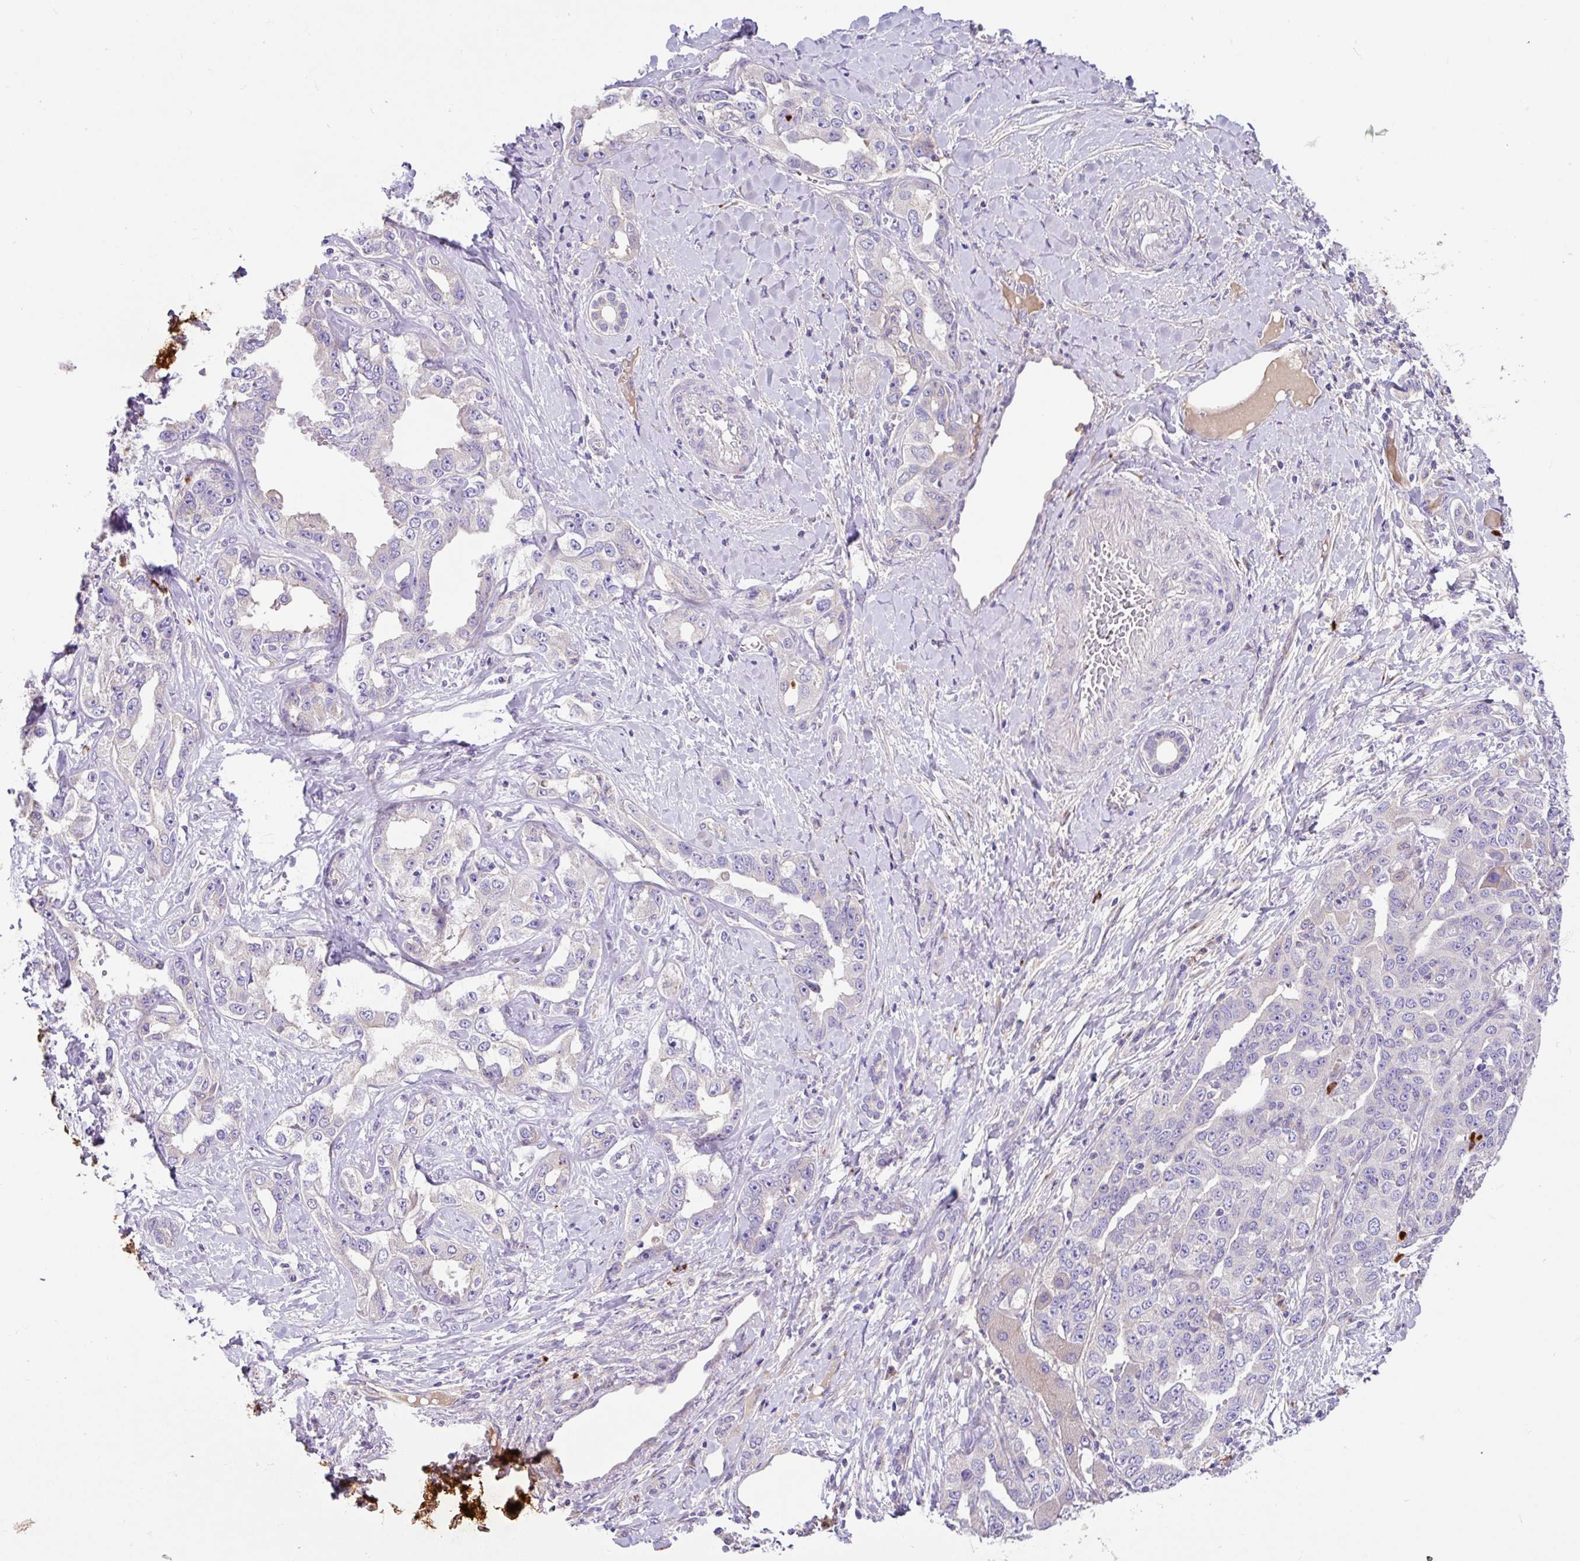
{"staining": {"intensity": "negative", "quantity": "none", "location": "none"}, "tissue": "liver cancer", "cell_type": "Tumor cells", "image_type": "cancer", "snomed": [{"axis": "morphology", "description": "Cholangiocarcinoma"}, {"axis": "topography", "description": "Liver"}], "caption": "Cholangiocarcinoma (liver) was stained to show a protein in brown. There is no significant positivity in tumor cells. (IHC, brightfield microscopy, high magnification).", "gene": "CRISP3", "patient": {"sex": "male", "age": 59}}